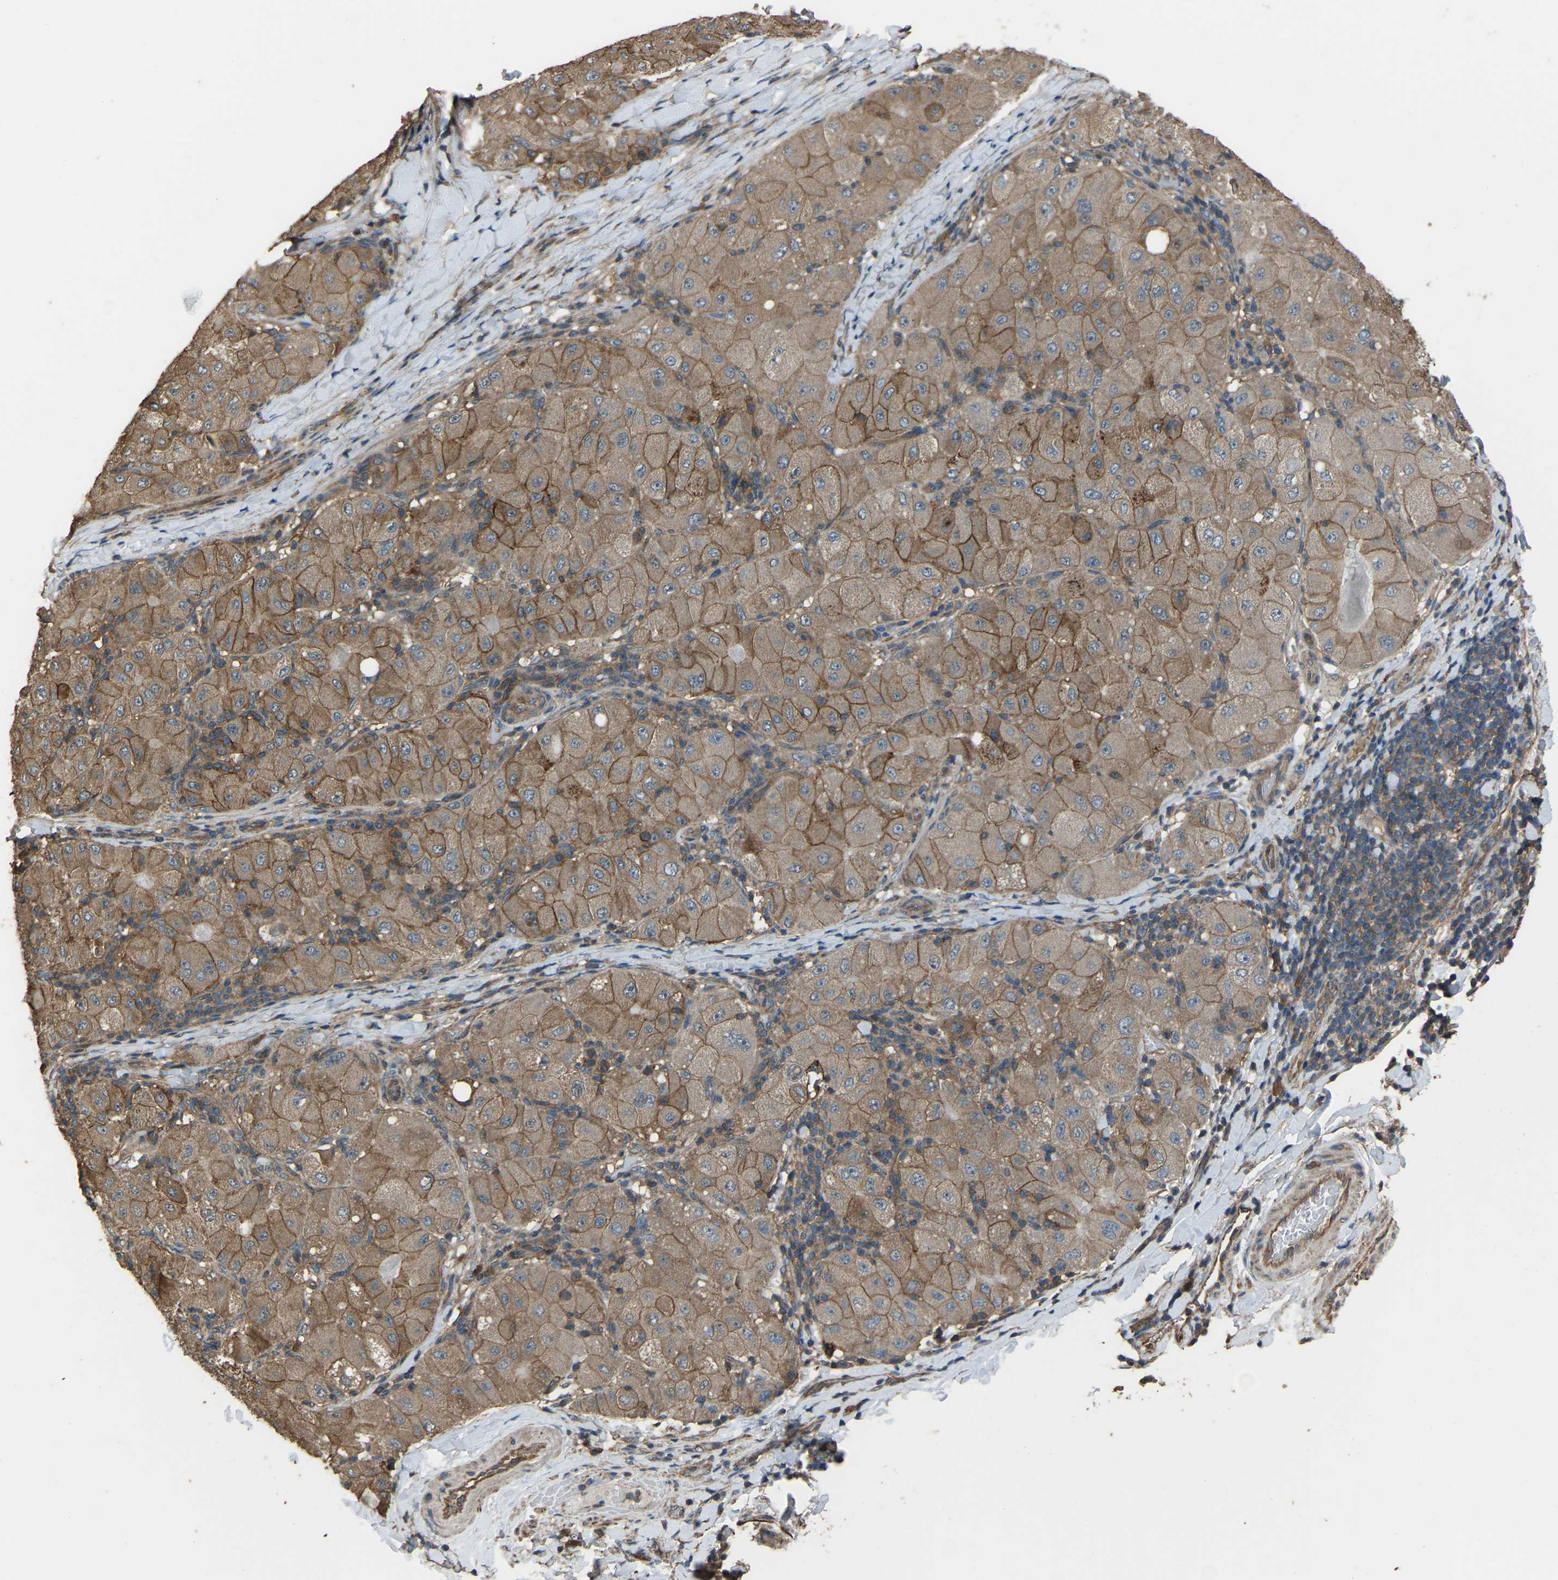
{"staining": {"intensity": "moderate", "quantity": ">75%", "location": "cytoplasmic/membranous"}, "tissue": "liver cancer", "cell_type": "Tumor cells", "image_type": "cancer", "snomed": [{"axis": "morphology", "description": "Carcinoma, Hepatocellular, NOS"}, {"axis": "topography", "description": "Liver"}], "caption": "This micrograph displays immunohistochemistry staining of liver hepatocellular carcinoma, with medium moderate cytoplasmic/membranous expression in approximately >75% of tumor cells.", "gene": "SLC4A2", "patient": {"sex": "male", "age": 80}}